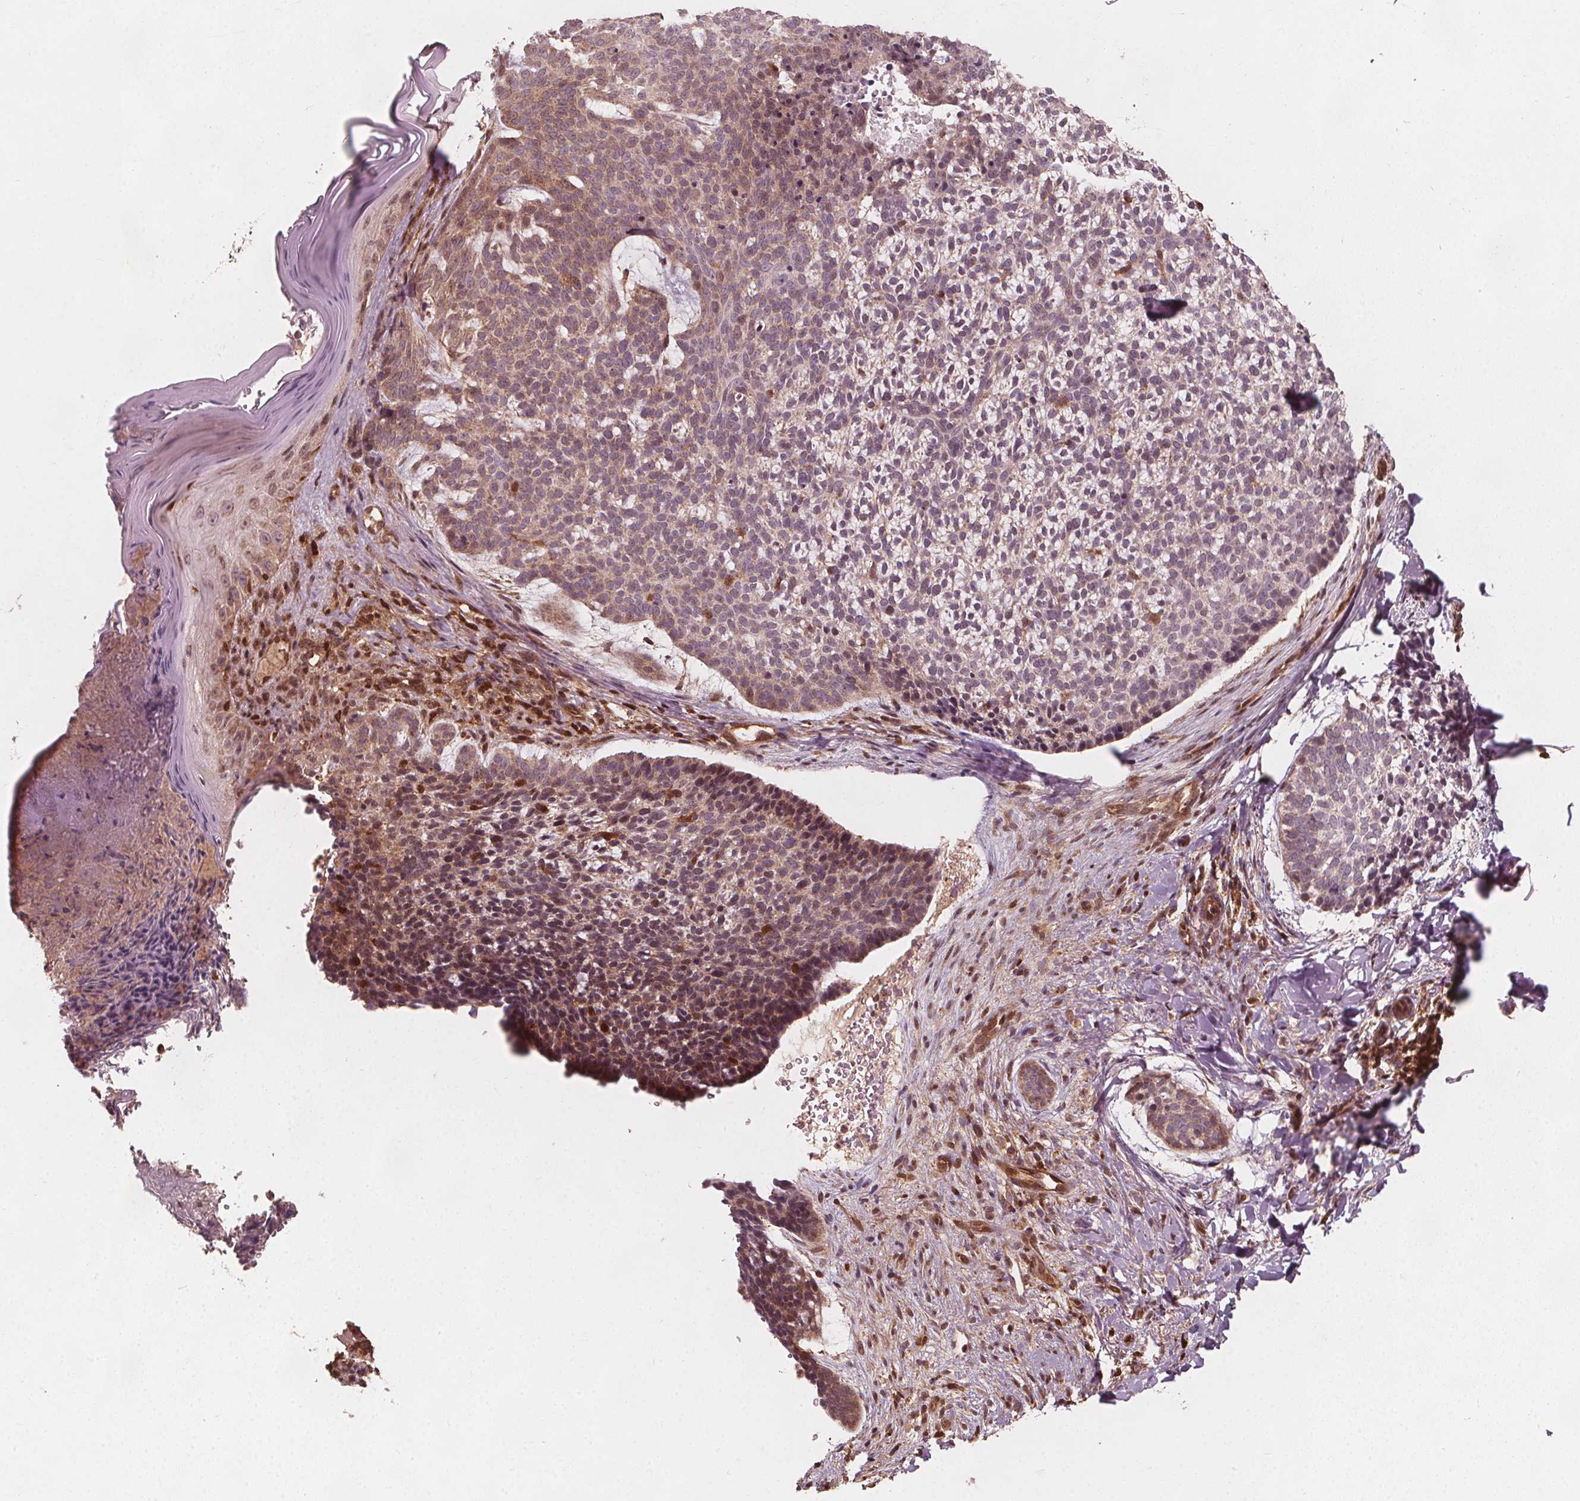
{"staining": {"intensity": "weak", "quantity": "25%-75%", "location": "cytoplasmic/membranous"}, "tissue": "skin cancer", "cell_type": "Tumor cells", "image_type": "cancer", "snomed": [{"axis": "morphology", "description": "Basal cell carcinoma"}, {"axis": "topography", "description": "Skin"}], "caption": "IHC staining of skin cancer, which displays low levels of weak cytoplasmic/membranous positivity in approximately 25%-75% of tumor cells indicating weak cytoplasmic/membranous protein expression. The staining was performed using DAB (3,3'-diaminobenzidine) (brown) for protein detection and nuclei were counterstained in hematoxylin (blue).", "gene": "AIP", "patient": {"sex": "male", "age": 64}}